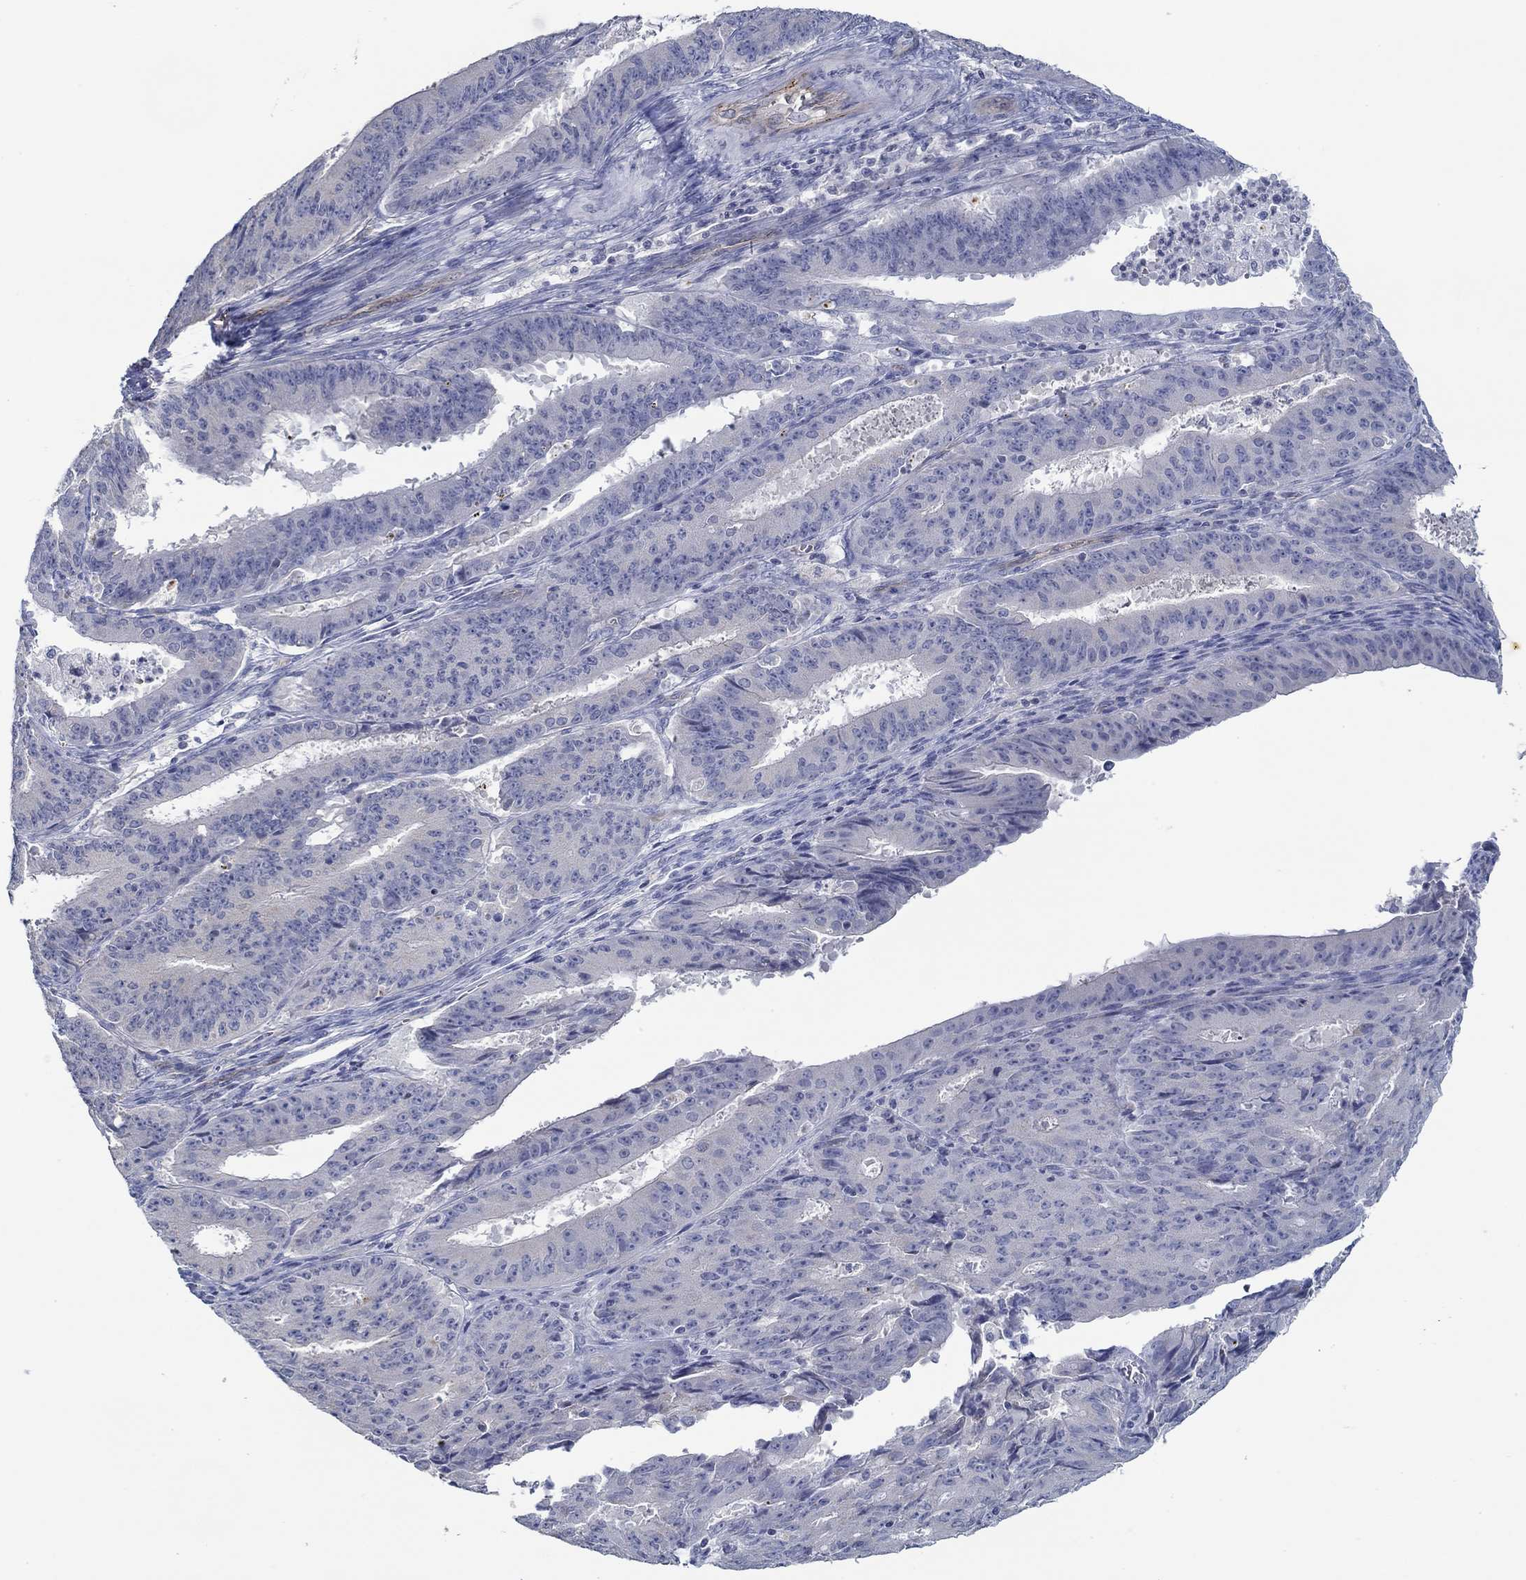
{"staining": {"intensity": "negative", "quantity": "none", "location": "none"}, "tissue": "ovarian cancer", "cell_type": "Tumor cells", "image_type": "cancer", "snomed": [{"axis": "morphology", "description": "Carcinoma, endometroid"}, {"axis": "topography", "description": "Ovary"}], "caption": "Tumor cells are negative for protein expression in human ovarian endometroid carcinoma.", "gene": "GJA5", "patient": {"sex": "female", "age": 42}}